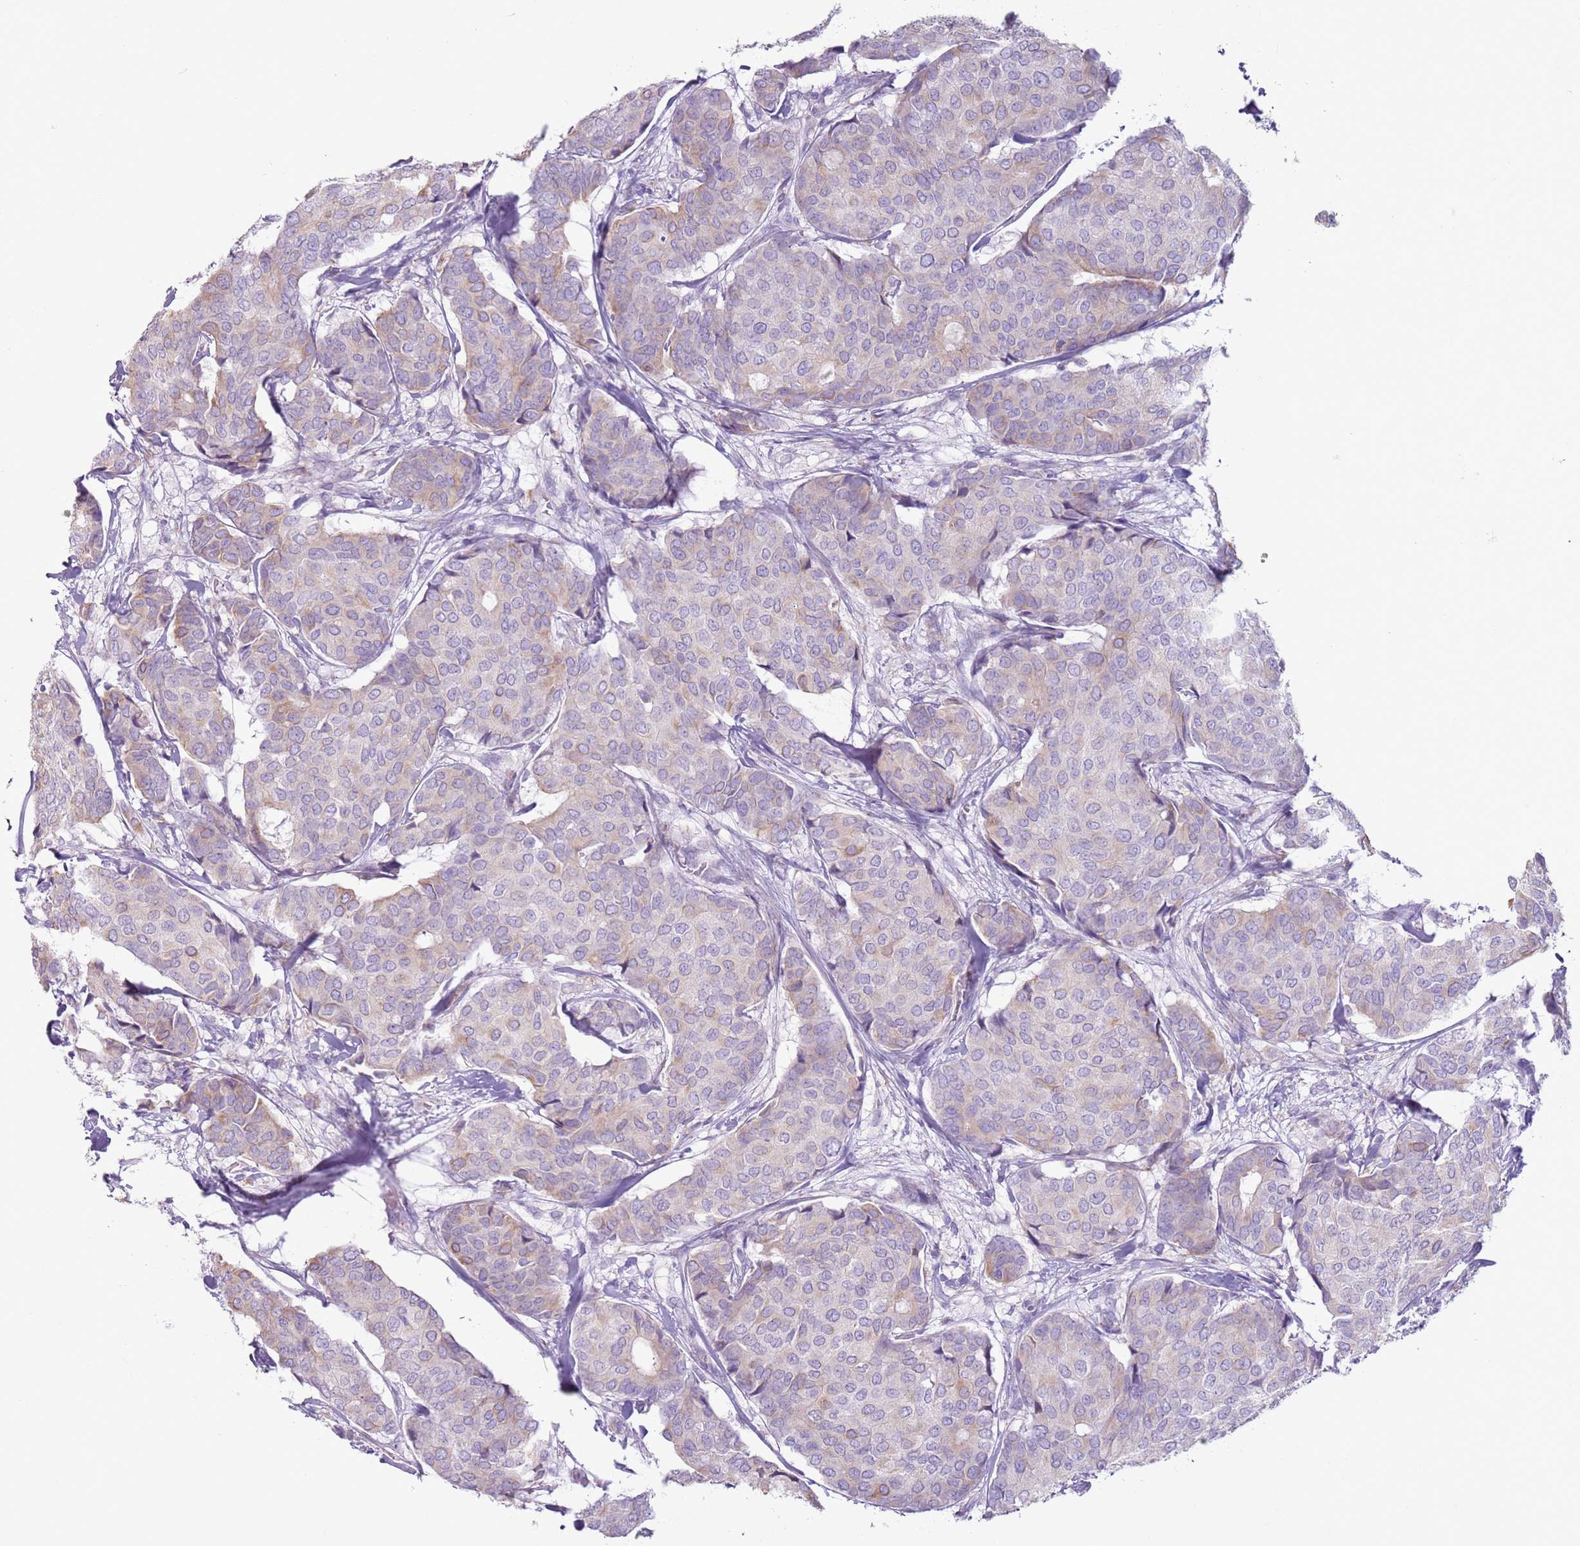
{"staining": {"intensity": "weak", "quantity": "<25%", "location": "cytoplasmic/membranous"}, "tissue": "breast cancer", "cell_type": "Tumor cells", "image_type": "cancer", "snomed": [{"axis": "morphology", "description": "Duct carcinoma"}, {"axis": "topography", "description": "Breast"}], "caption": "There is no significant positivity in tumor cells of intraductal carcinoma (breast). Nuclei are stained in blue.", "gene": "OAF", "patient": {"sex": "female", "age": 75}}